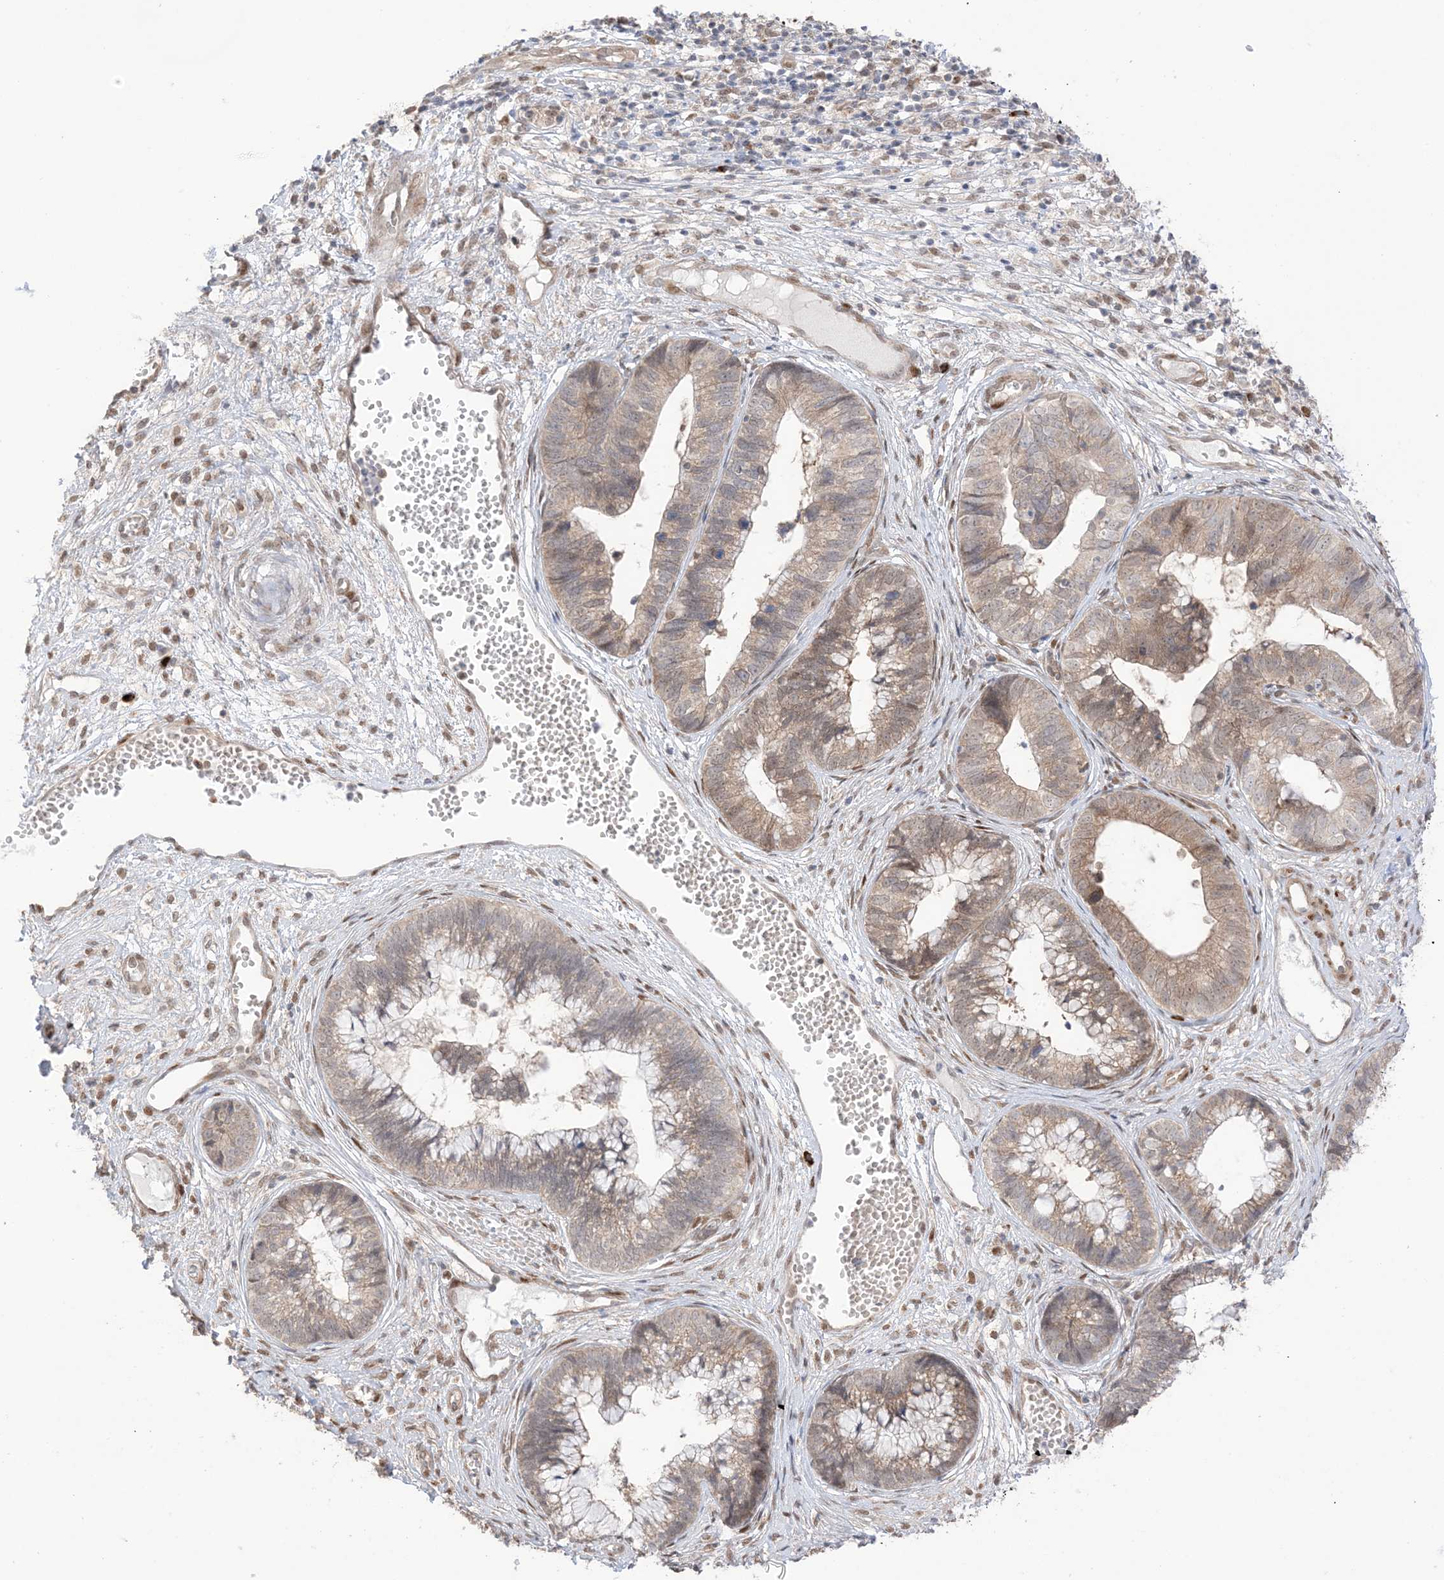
{"staining": {"intensity": "weak", "quantity": "25%-75%", "location": "cytoplasmic/membranous,nuclear"}, "tissue": "cervical cancer", "cell_type": "Tumor cells", "image_type": "cancer", "snomed": [{"axis": "morphology", "description": "Adenocarcinoma, NOS"}, {"axis": "topography", "description": "Cervix"}], "caption": "DAB (3,3'-diaminobenzidine) immunohistochemical staining of human cervical cancer (adenocarcinoma) displays weak cytoplasmic/membranous and nuclear protein staining in about 25%-75% of tumor cells.", "gene": "UBE2E2", "patient": {"sex": "female", "age": 44}}